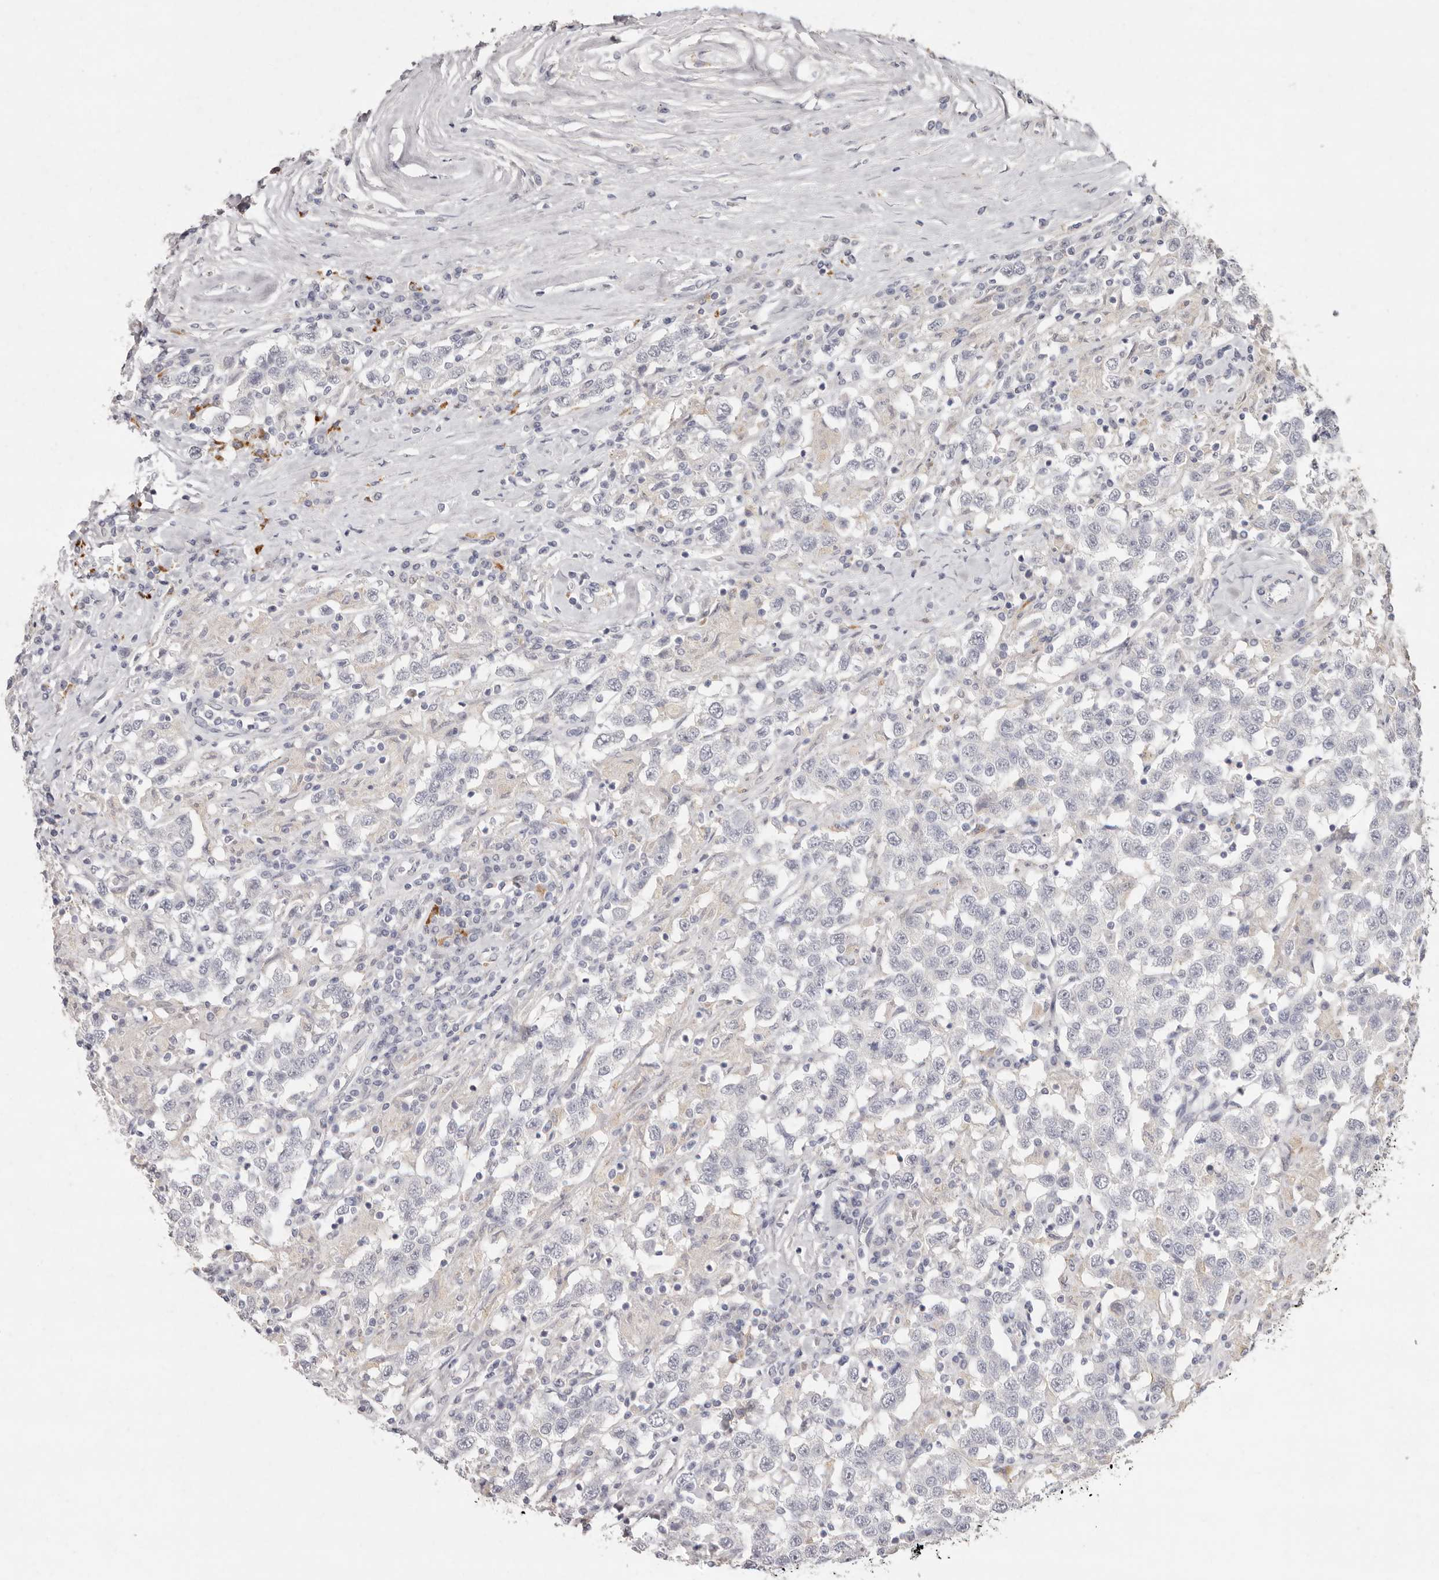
{"staining": {"intensity": "negative", "quantity": "none", "location": "none"}, "tissue": "testis cancer", "cell_type": "Tumor cells", "image_type": "cancer", "snomed": [{"axis": "morphology", "description": "Seminoma, NOS"}, {"axis": "topography", "description": "Testis"}], "caption": "An immunohistochemistry (IHC) micrograph of seminoma (testis) is shown. There is no staining in tumor cells of seminoma (testis). Nuclei are stained in blue.", "gene": "FAM185A", "patient": {"sex": "male", "age": 41}}